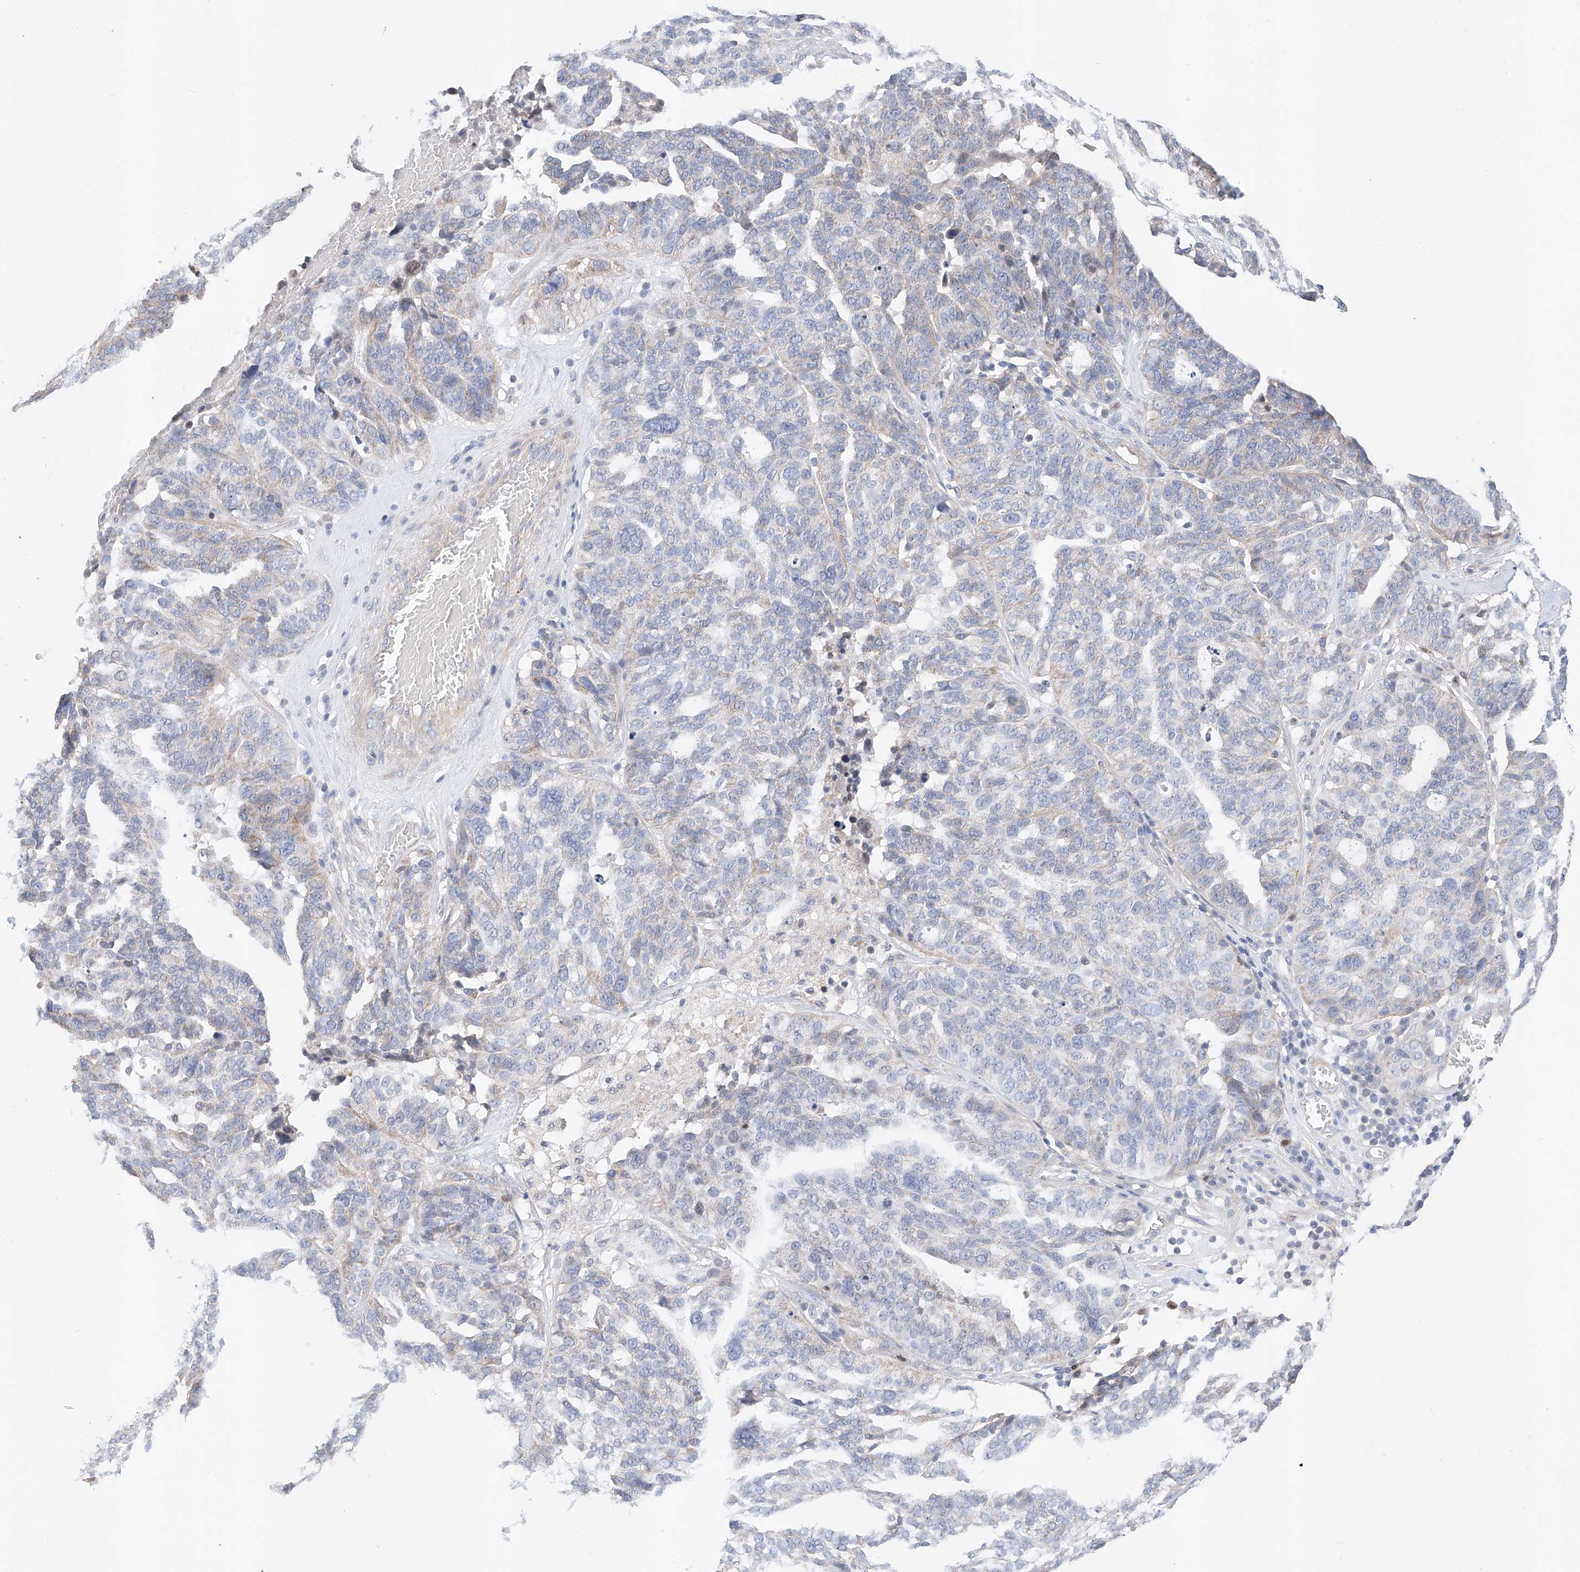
{"staining": {"intensity": "negative", "quantity": "none", "location": "none"}, "tissue": "ovarian cancer", "cell_type": "Tumor cells", "image_type": "cancer", "snomed": [{"axis": "morphology", "description": "Cystadenocarcinoma, serous, NOS"}, {"axis": "topography", "description": "Ovary"}], "caption": "Histopathology image shows no protein positivity in tumor cells of ovarian cancer tissue.", "gene": "C6orf118", "patient": {"sex": "female", "age": 59}}